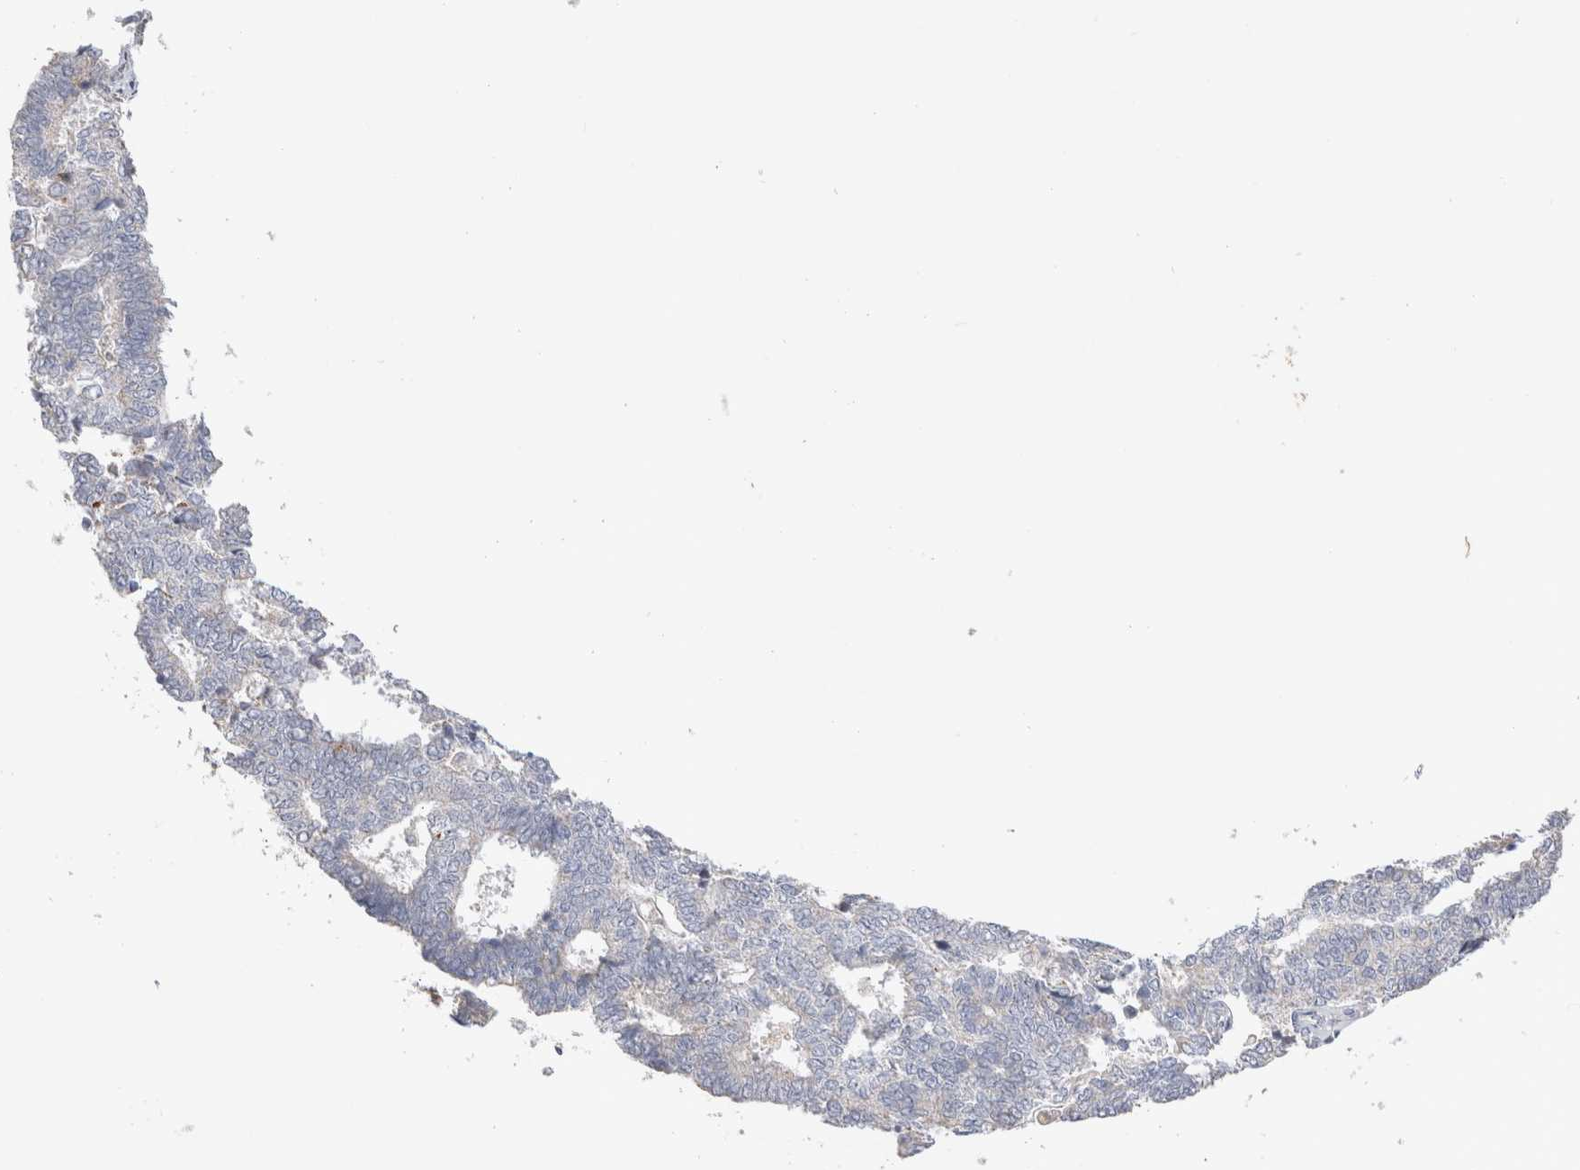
{"staining": {"intensity": "negative", "quantity": "none", "location": "none"}, "tissue": "endometrial cancer", "cell_type": "Tumor cells", "image_type": "cancer", "snomed": [{"axis": "morphology", "description": "Adenocarcinoma, NOS"}, {"axis": "topography", "description": "Endometrium"}], "caption": "Tumor cells are negative for protein expression in human endometrial cancer. (Immunohistochemistry (ihc), brightfield microscopy, high magnification).", "gene": "CHADL", "patient": {"sex": "female", "age": 70}}